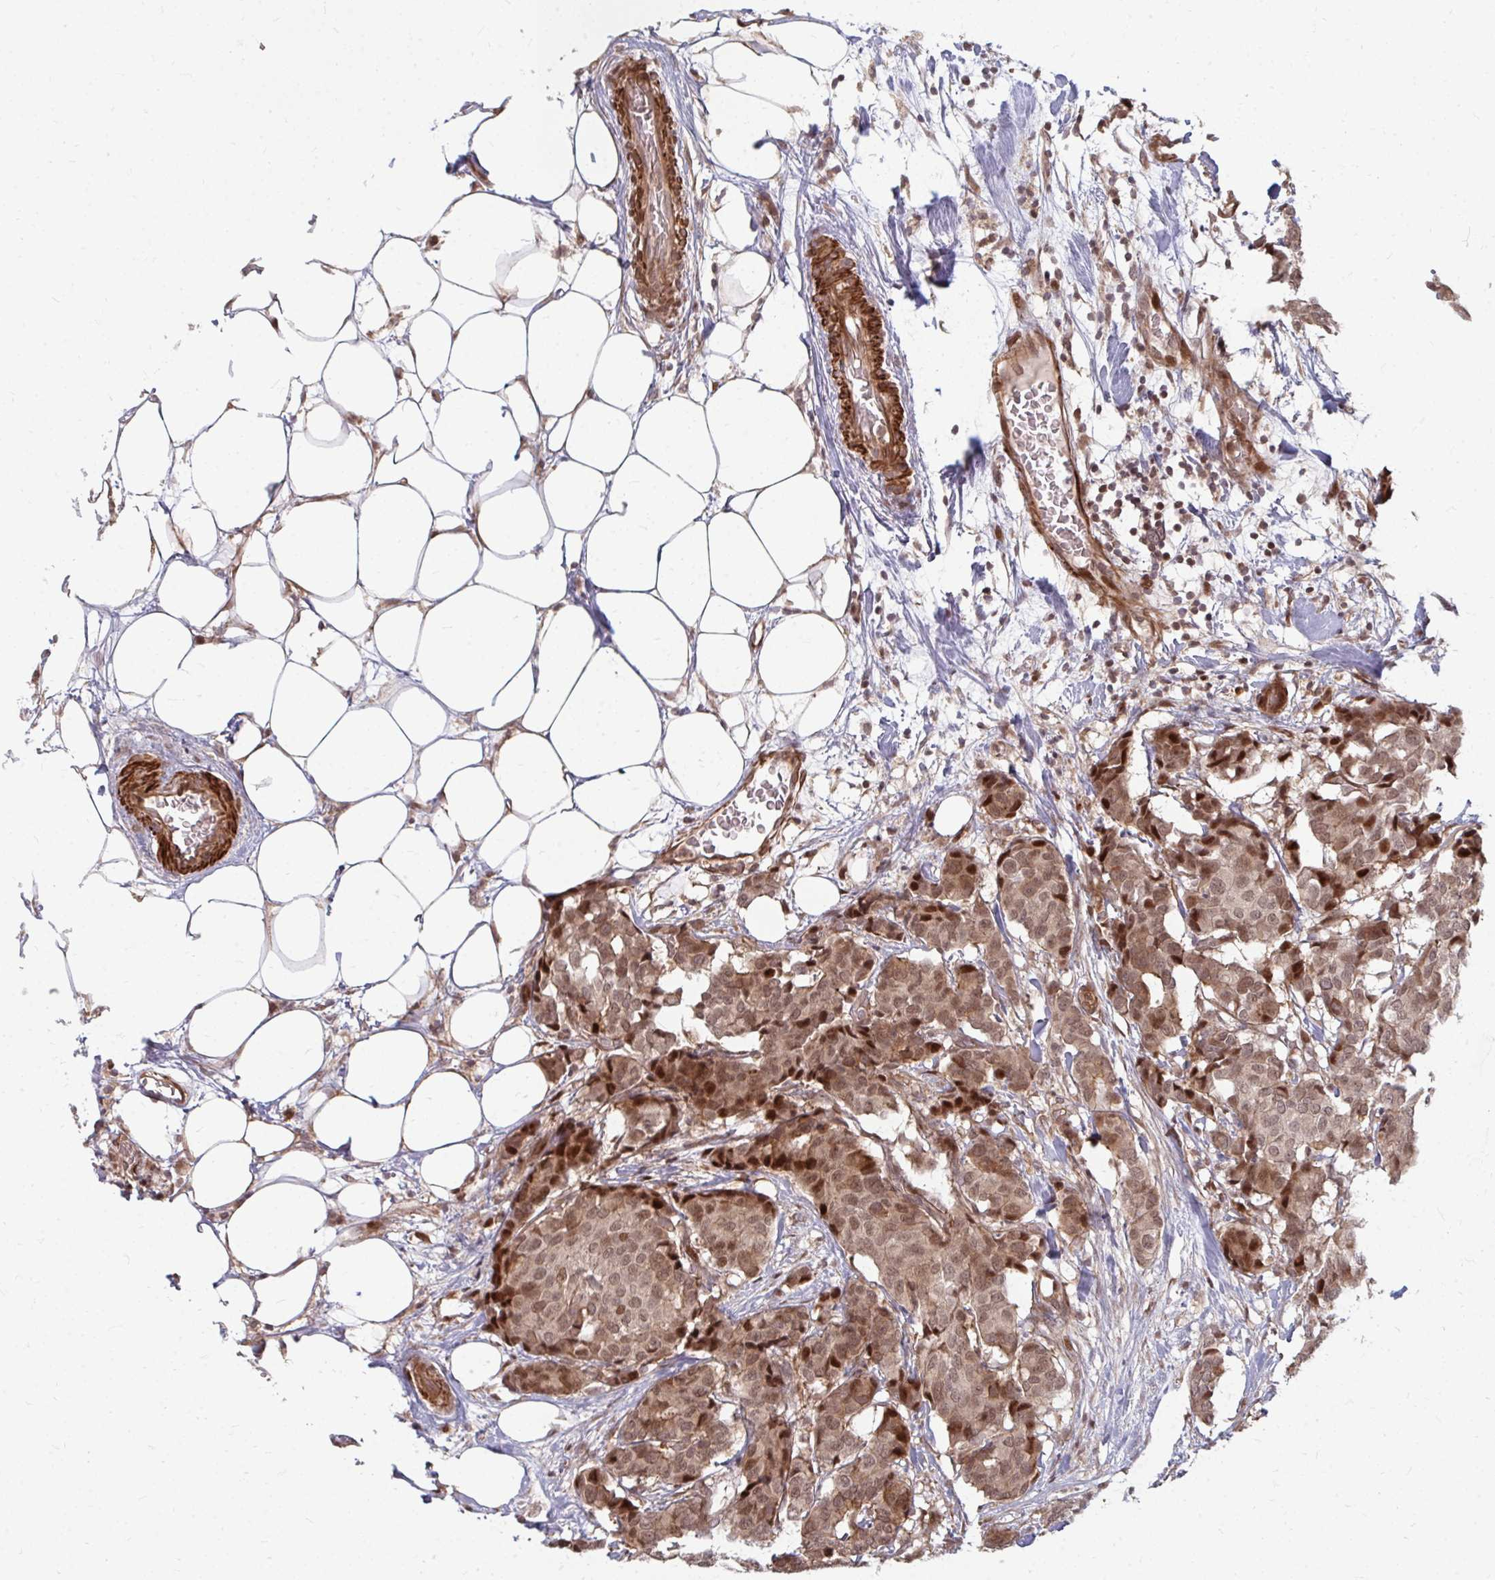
{"staining": {"intensity": "moderate", "quantity": ">75%", "location": "cytoplasmic/membranous,nuclear"}, "tissue": "breast cancer", "cell_type": "Tumor cells", "image_type": "cancer", "snomed": [{"axis": "morphology", "description": "Duct carcinoma"}, {"axis": "topography", "description": "Breast"}], "caption": "The micrograph exhibits a brown stain indicating the presence of a protein in the cytoplasmic/membranous and nuclear of tumor cells in breast infiltrating ductal carcinoma.", "gene": "ZNF285", "patient": {"sex": "female", "age": 75}}